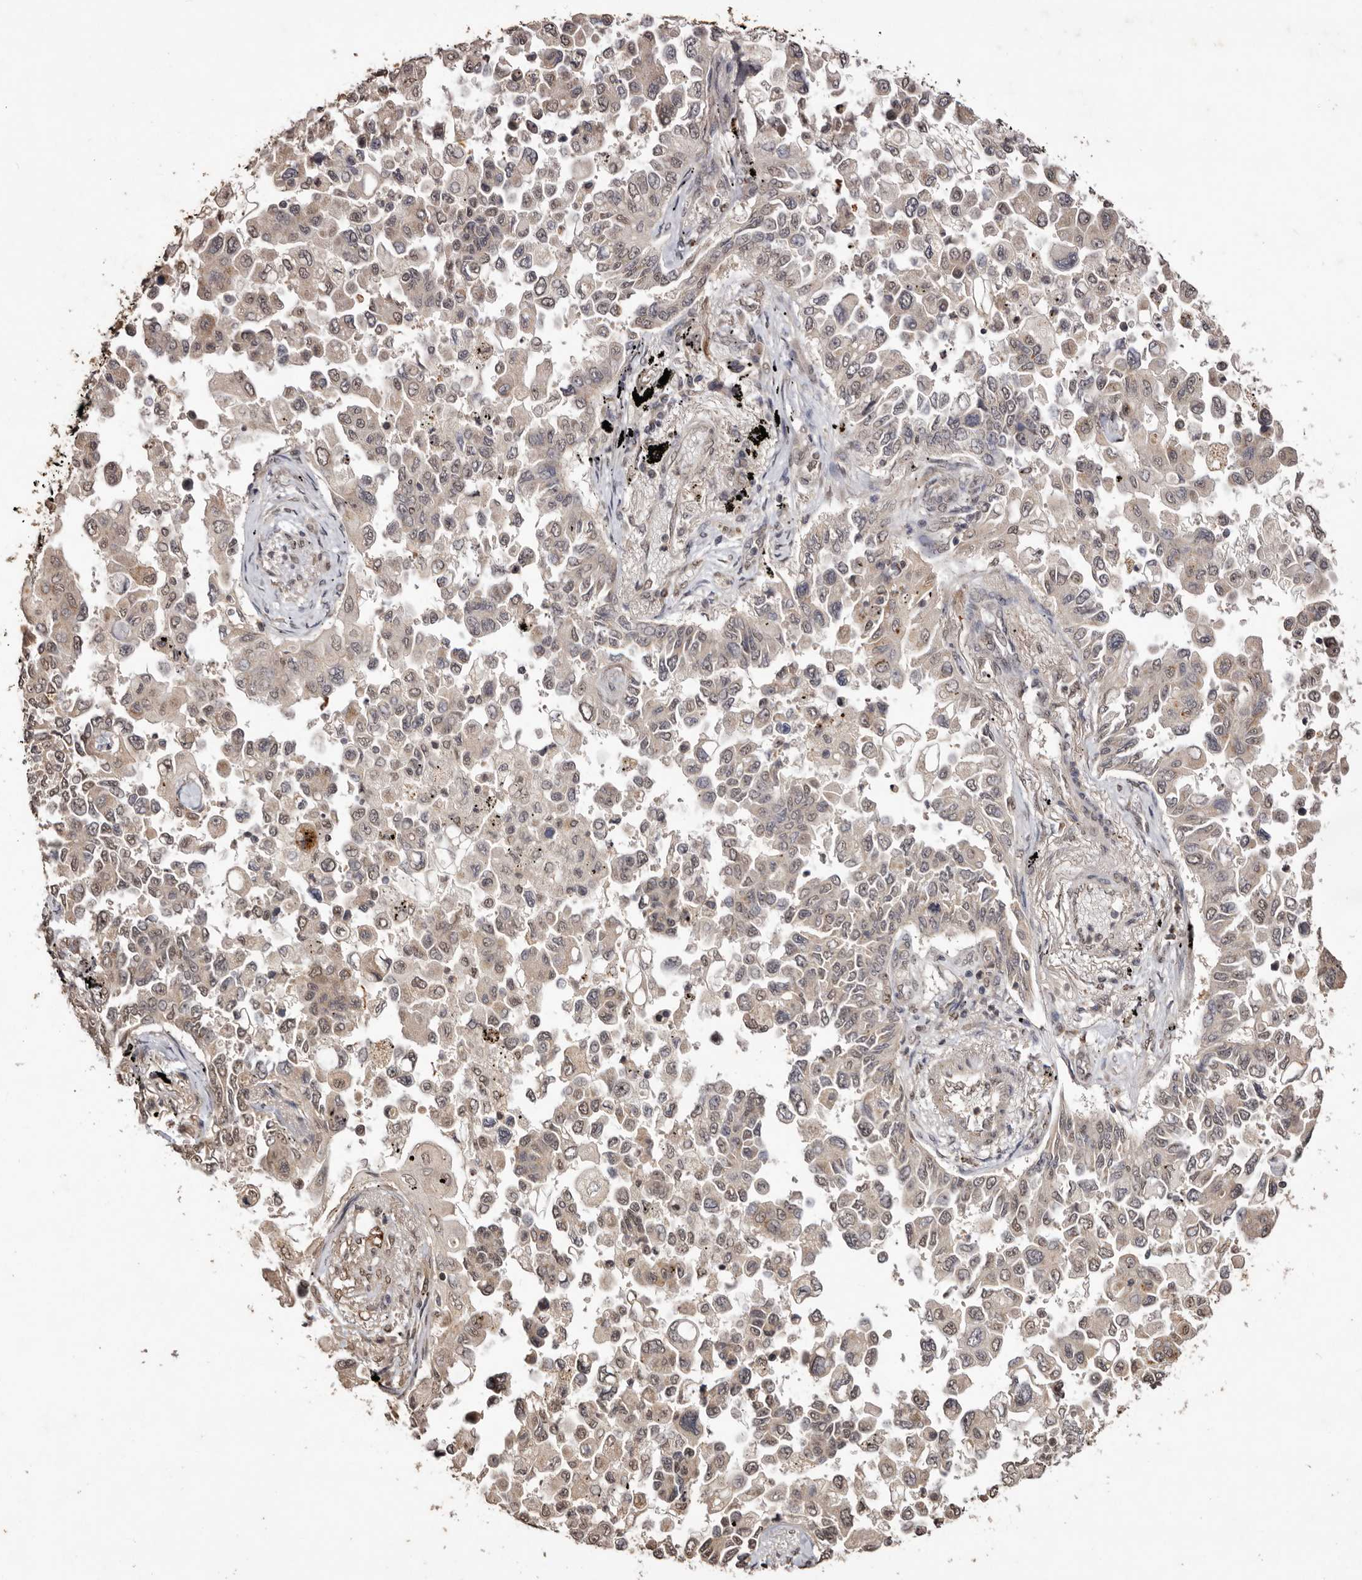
{"staining": {"intensity": "weak", "quantity": ">75%", "location": "cytoplasmic/membranous,nuclear"}, "tissue": "lung cancer", "cell_type": "Tumor cells", "image_type": "cancer", "snomed": [{"axis": "morphology", "description": "Adenocarcinoma, NOS"}, {"axis": "topography", "description": "Lung"}], "caption": "Protein expression analysis of lung cancer demonstrates weak cytoplasmic/membranous and nuclear positivity in approximately >75% of tumor cells.", "gene": "NOTCH1", "patient": {"sex": "female", "age": 67}}